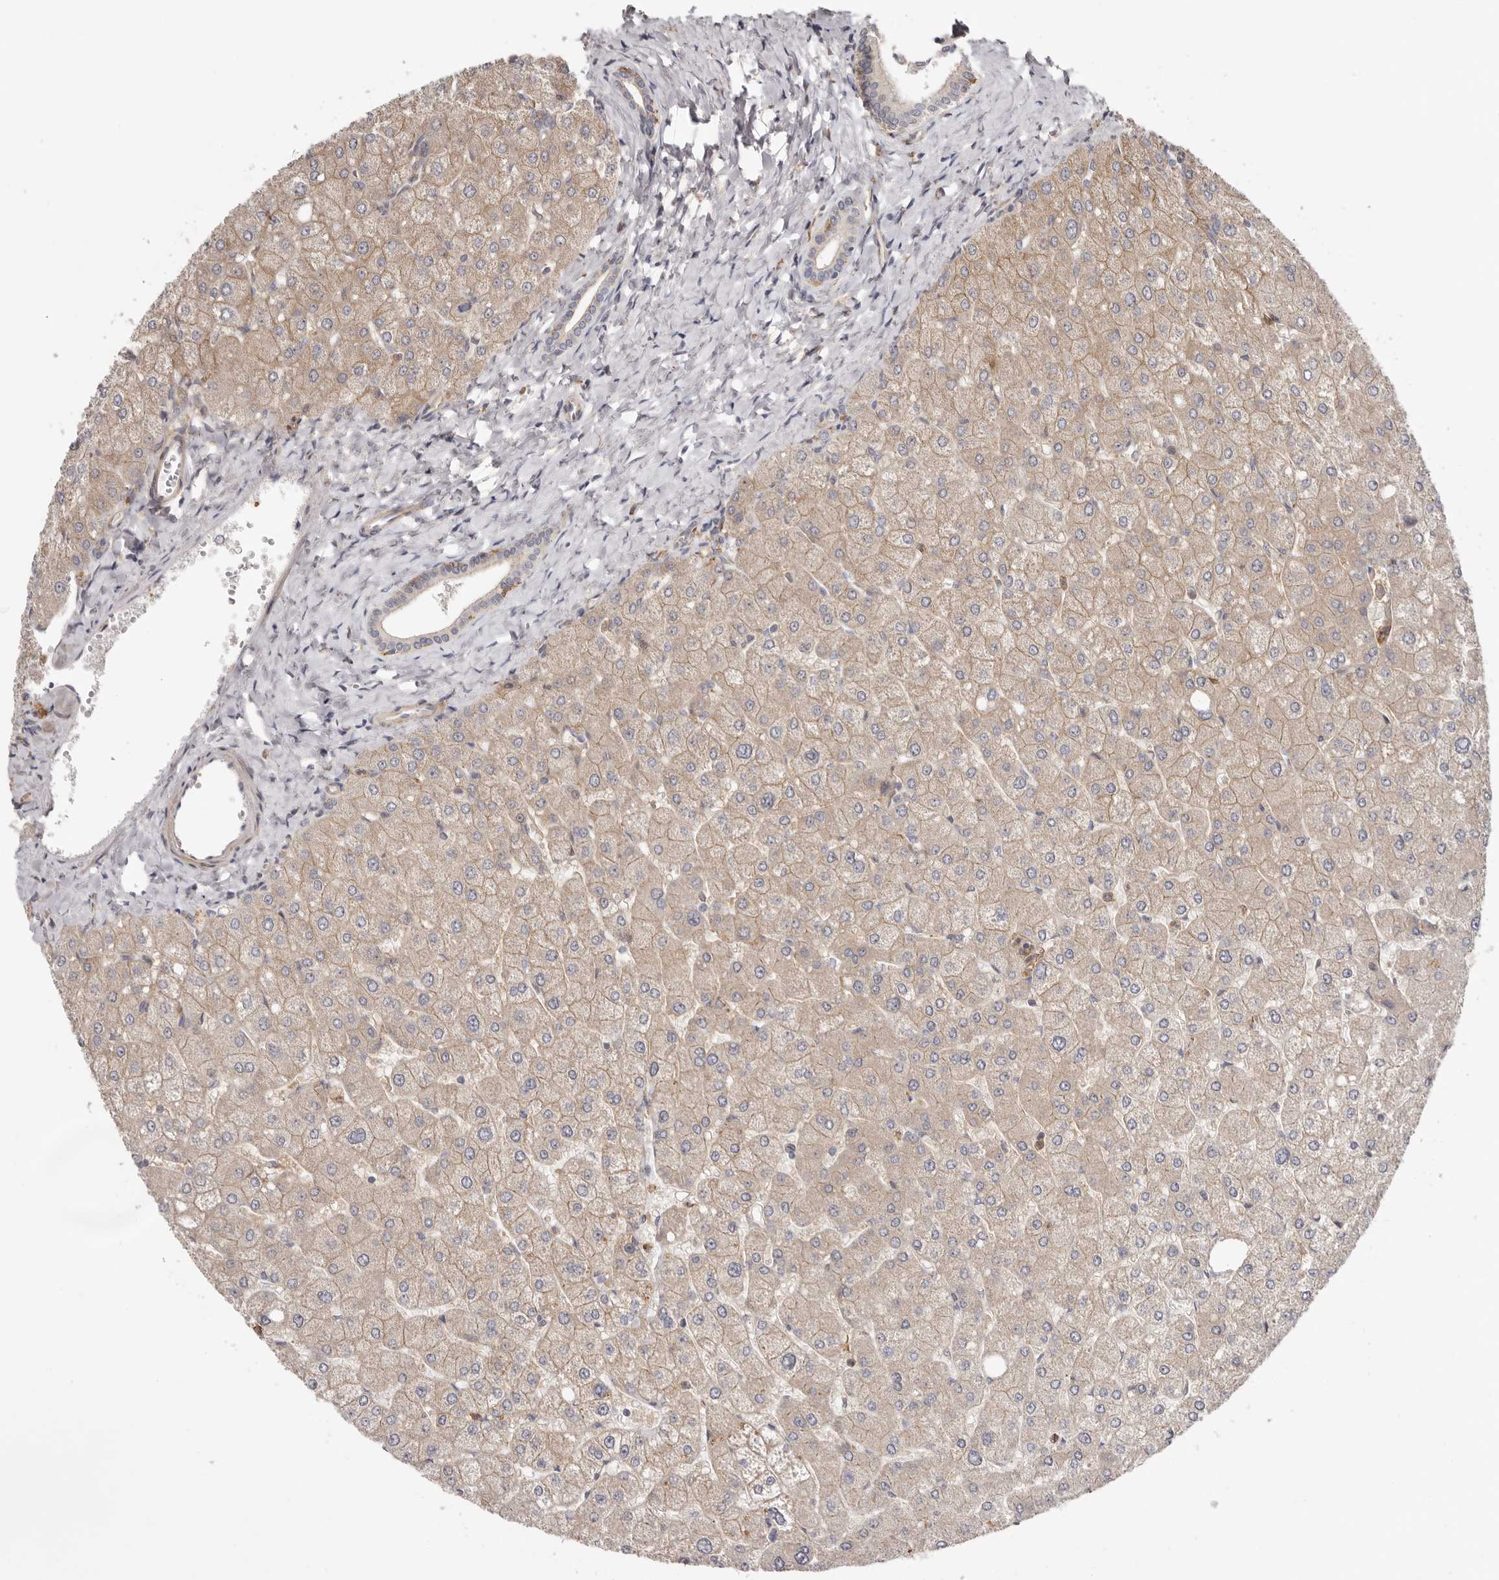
{"staining": {"intensity": "weak", "quantity": "<25%", "location": "cytoplasmic/membranous"}, "tissue": "liver", "cell_type": "Cholangiocytes", "image_type": "normal", "snomed": [{"axis": "morphology", "description": "Normal tissue, NOS"}, {"axis": "topography", "description": "Liver"}], "caption": "The photomicrograph displays no staining of cholangiocytes in normal liver.", "gene": "MSRB2", "patient": {"sex": "male", "age": 55}}